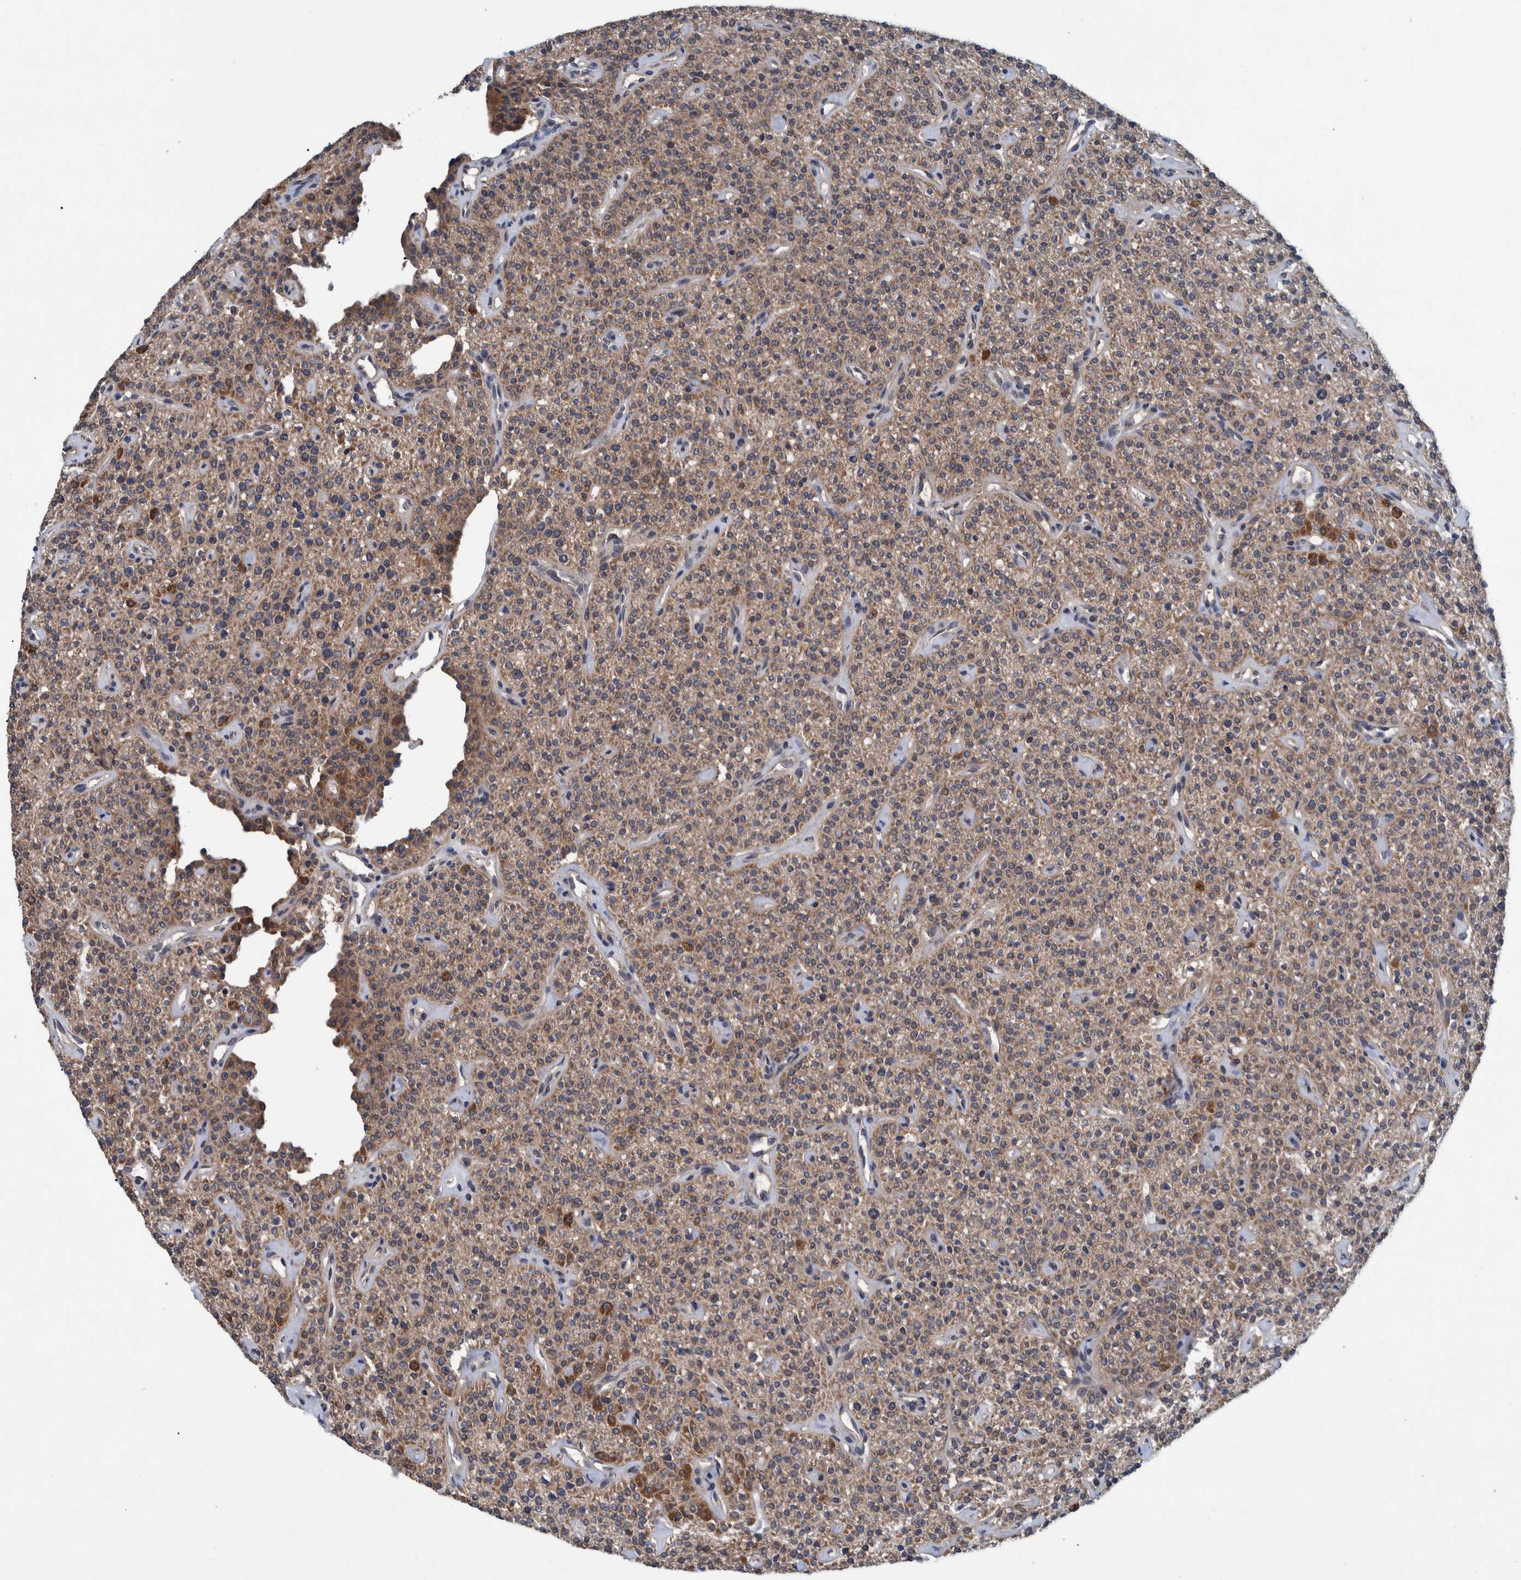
{"staining": {"intensity": "moderate", "quantity": ">75%", "location": "cytoplasmic/membranous"}, "tissue": "parathyroid gland", "cell_type": "Glandular cells", "image_type": "normal", "snomed": [{"axis": "morphology", "description": "Normal tissue, NOS"}, {"axis": "topography", "description": "Parathyroid gland"}], "caption": "Immunohistochemistry staining of unremarkable parathyroid gland, which demonstrates medium levels of moderate cytoplasmic/membranous staining in approximately >75% of glandular cells indicating moderate cytoplasmic/membranous protein positivity. The staining was performed using DAB (3,3'-diaminobenzidine) (brown) for protein detection and nuclei were counterstained in hematoxylin (blue).", "gene": "ITIH3", "patient": {"sex": "male", "age": 46}}